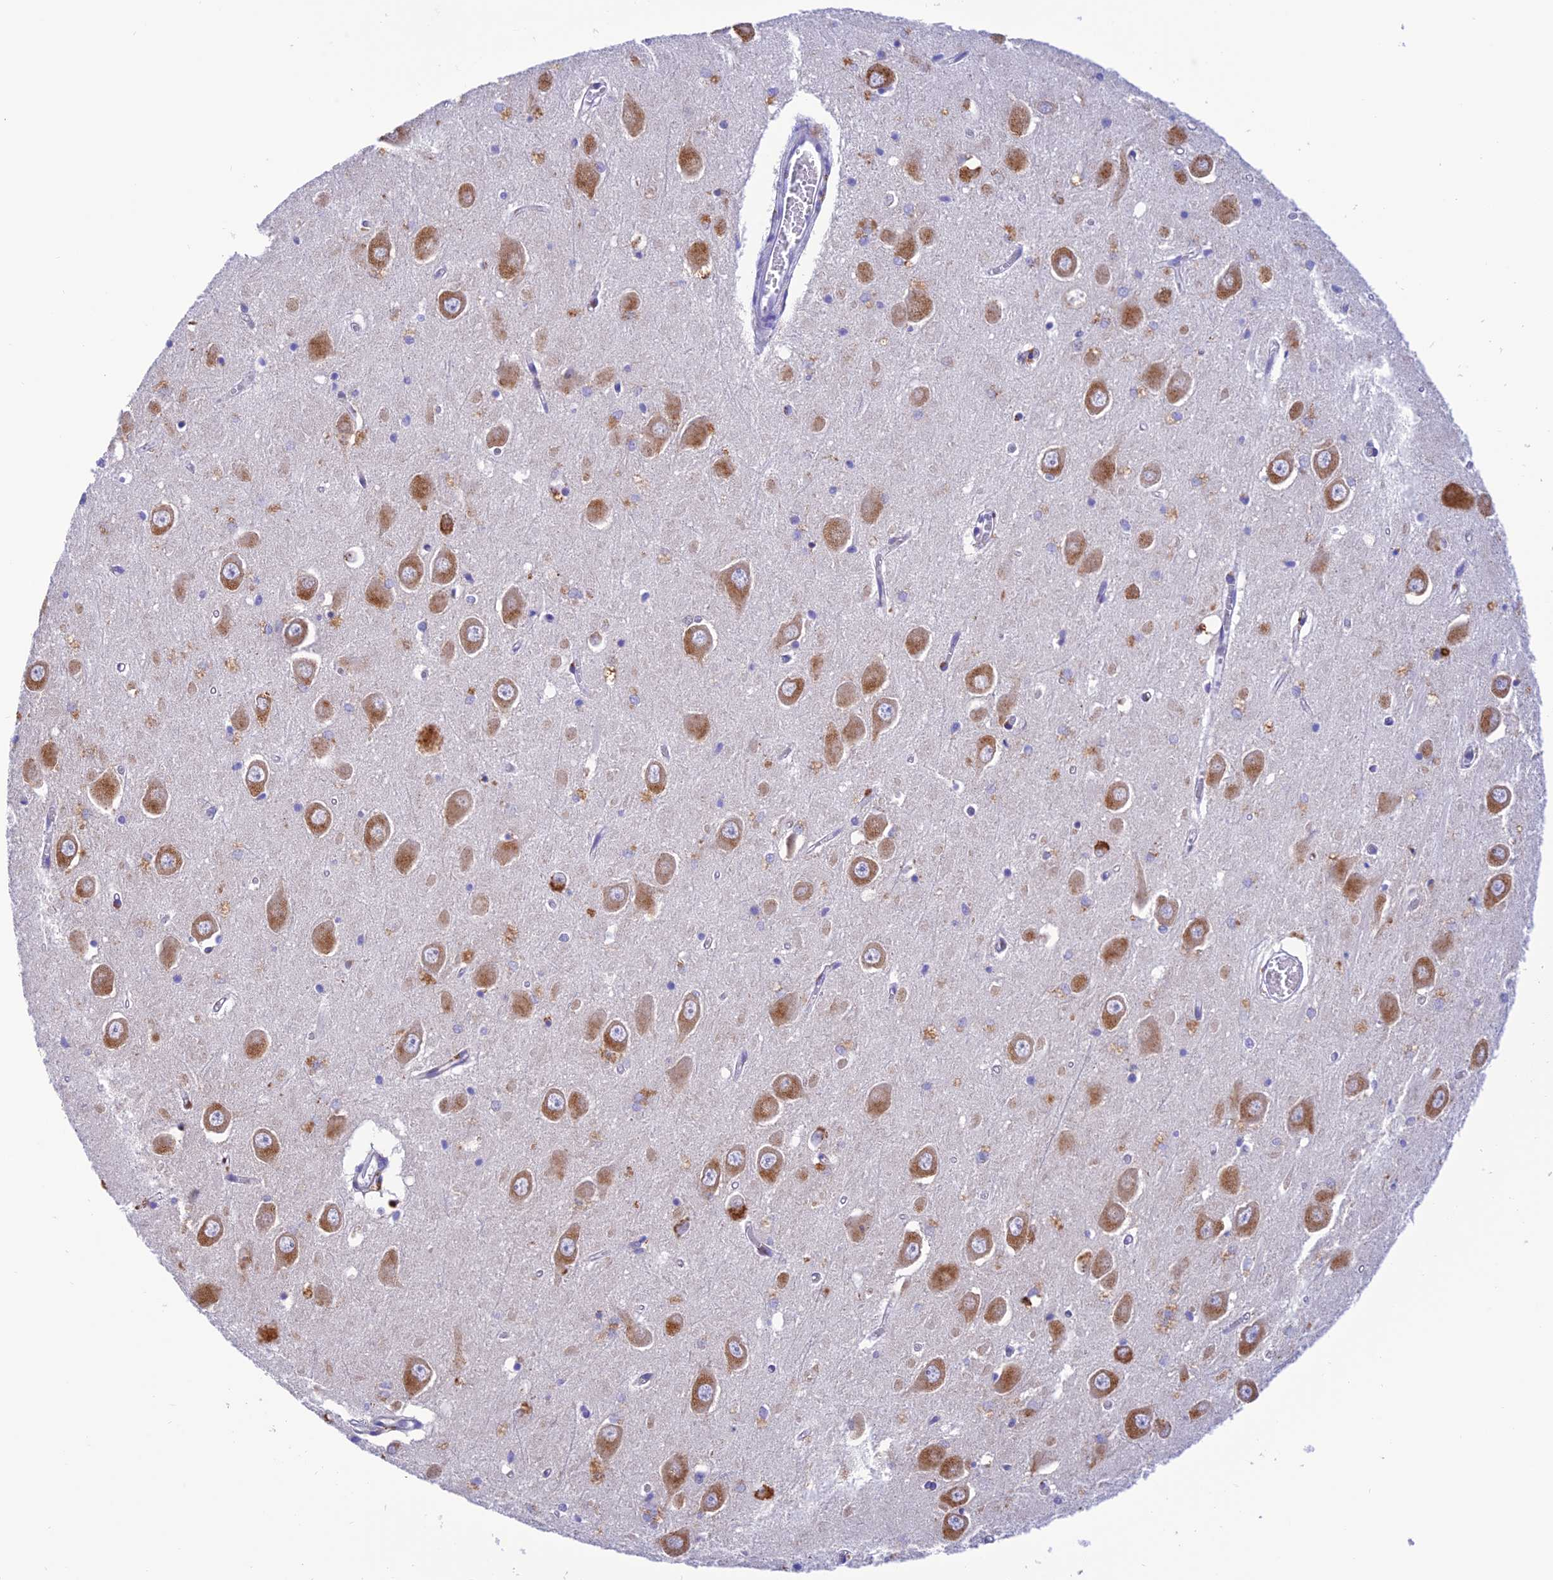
{"staining": {"intensity": "weak", "quantity": "<25%", "location": "cytoplasmic/membranous"}, "tissue": "hippocampus", "cell_type": "Glial cells", "image_type": "normal", "snomed": [{"axis": "morphology", "description": "Normal tissue, NOS"}, {"axis": "topography", "description": "Hippocampus"}], "caption": "Immunohistochemistry of normal human hippocampus exhibits no positivity in glial cells.", "gene": "ENSG00000255439", "patient": {"sex": "male", "age": 70}}